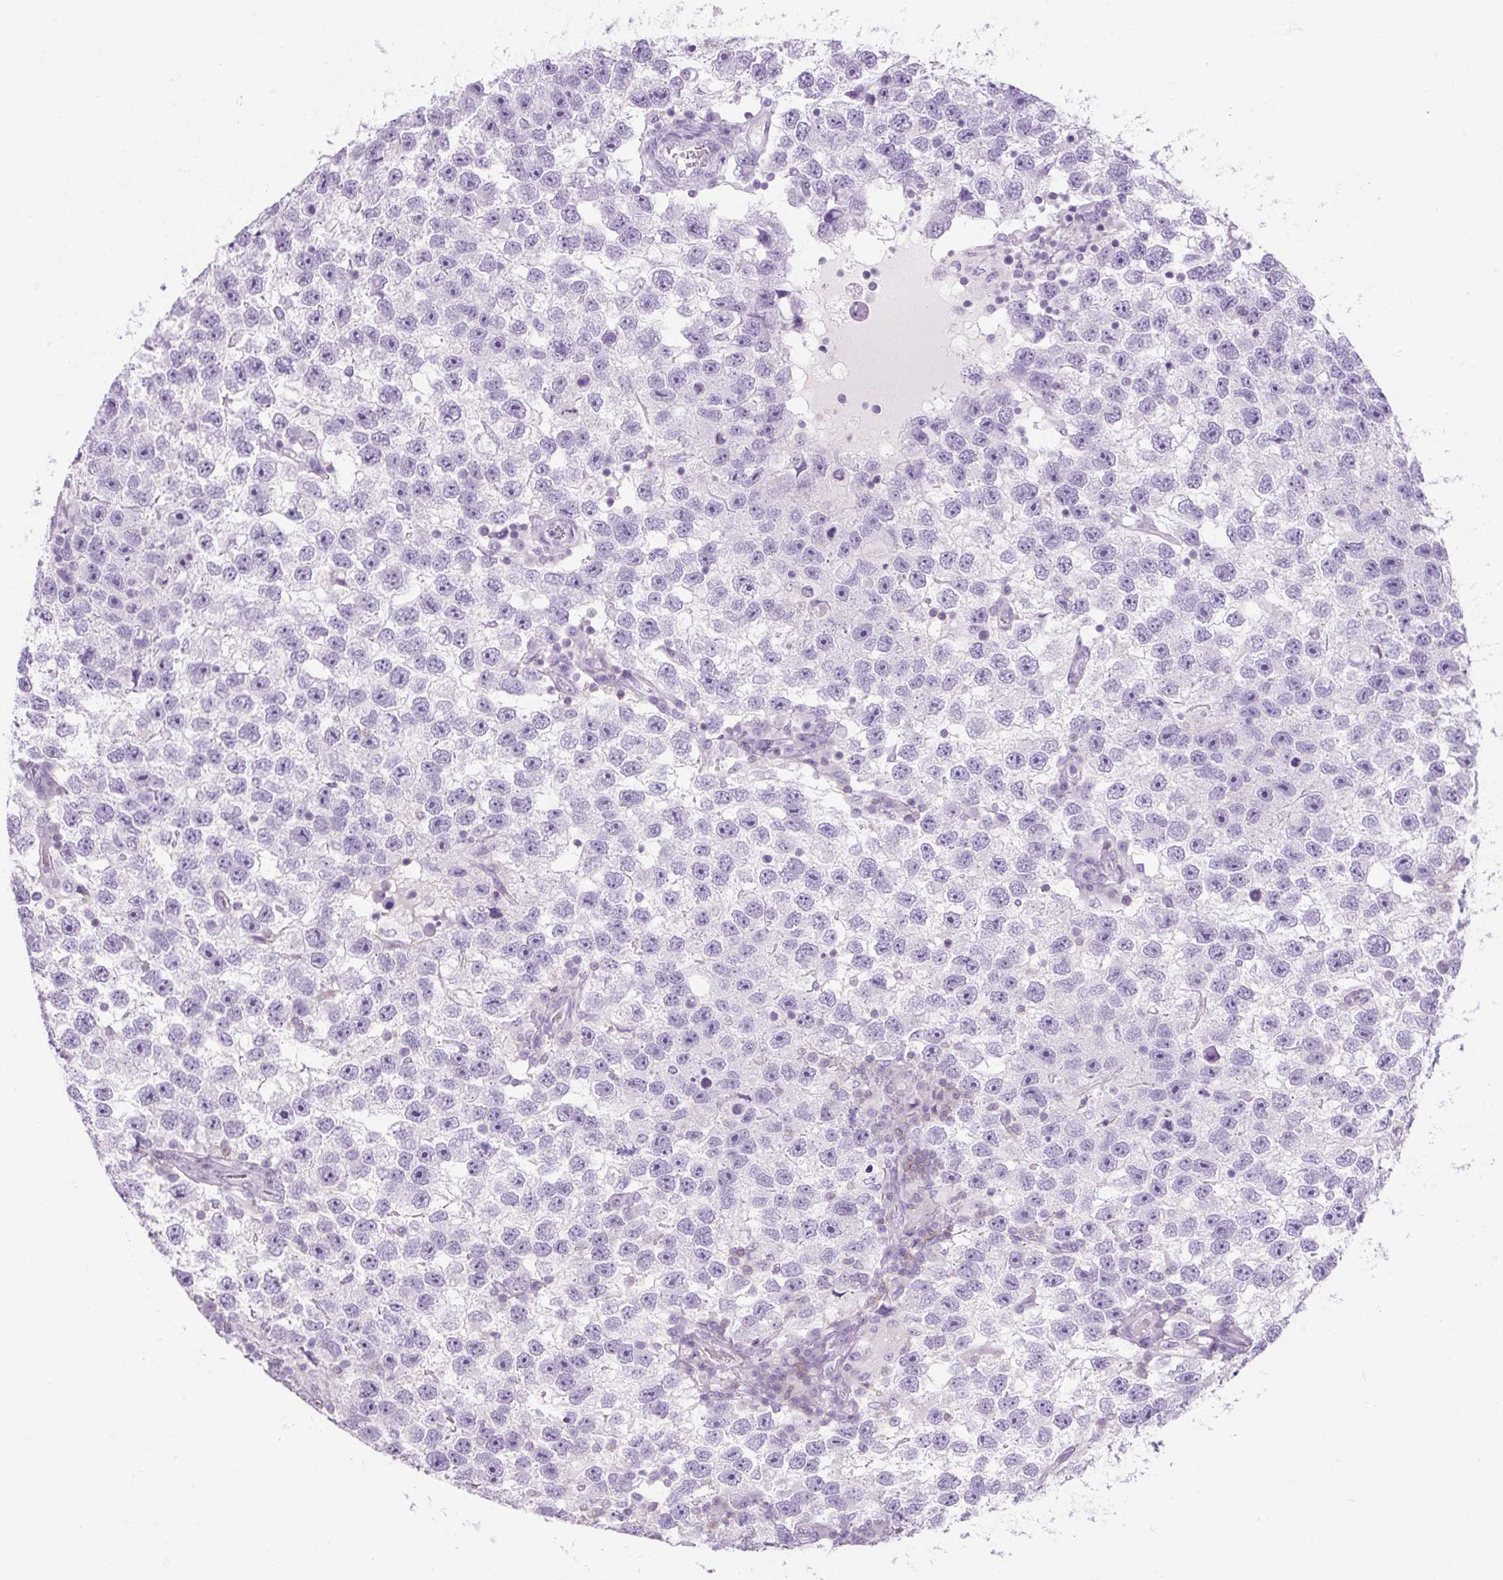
{"staining": {"intensity": "negative", "quantity": "none", "location": "none"}, "tissue": "testis cancer", "cell_type": "Tumor cells", "image_type": "cancer", "snomed": [{"axis": "morphology", "description": "Seminoma, NOS"}, {"axis": "topography", "description": "Testis"}], "caption": "Testis cancer was stained to show a protein in brown. There is no significant positivity in tumor cells. Brightfield microscopy of immunohistochemistry (IHC) stained with DAB (3,3'-diaminobenzidine) (brown) and hematoxylin (blue), captured at high magnification.", "gene": "TIGD2", "patient": {"sex": "male", "age": 26}}